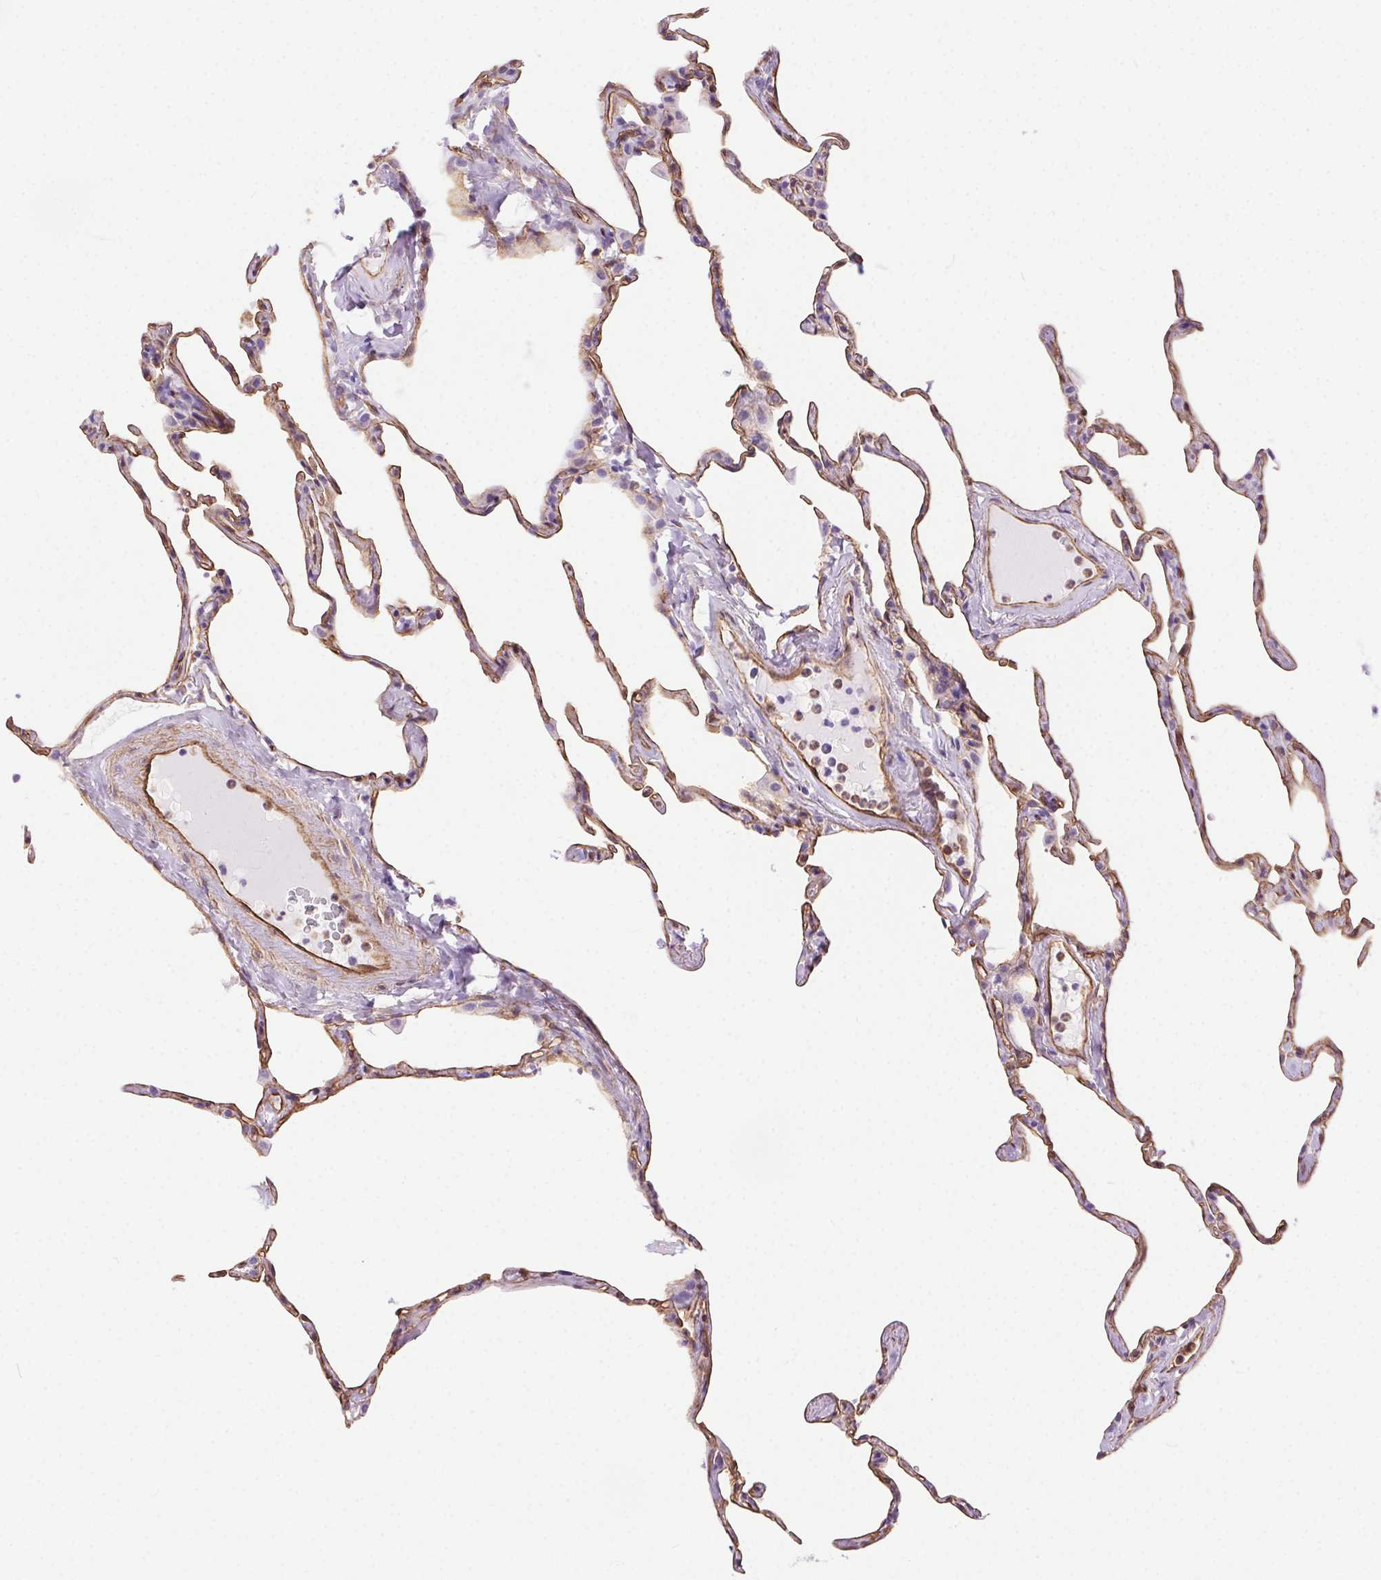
{"staining": {"intensity": "moderate", "quantity": "25%-75%", "location": "cytoplasmic/membranous"}, "tissue": "lung", "cell_type": "Alveolar cells", "image_type": "normal", "snomed": [{"axis": "morphology", "description": "Normal tissue, NOS"}, {"axis": "topography", "description": "Lung"}], "caption": "Alveolar cells exhibit medium levels of moderate cytoplasmic/membranous expression in approximately 25%-75% of cells in normal lung. The protein is shown in brown color, while the nuclei are stained blue.", "gene": "SHCBP1L", "patient": {"sex": "male", "age": 65}}